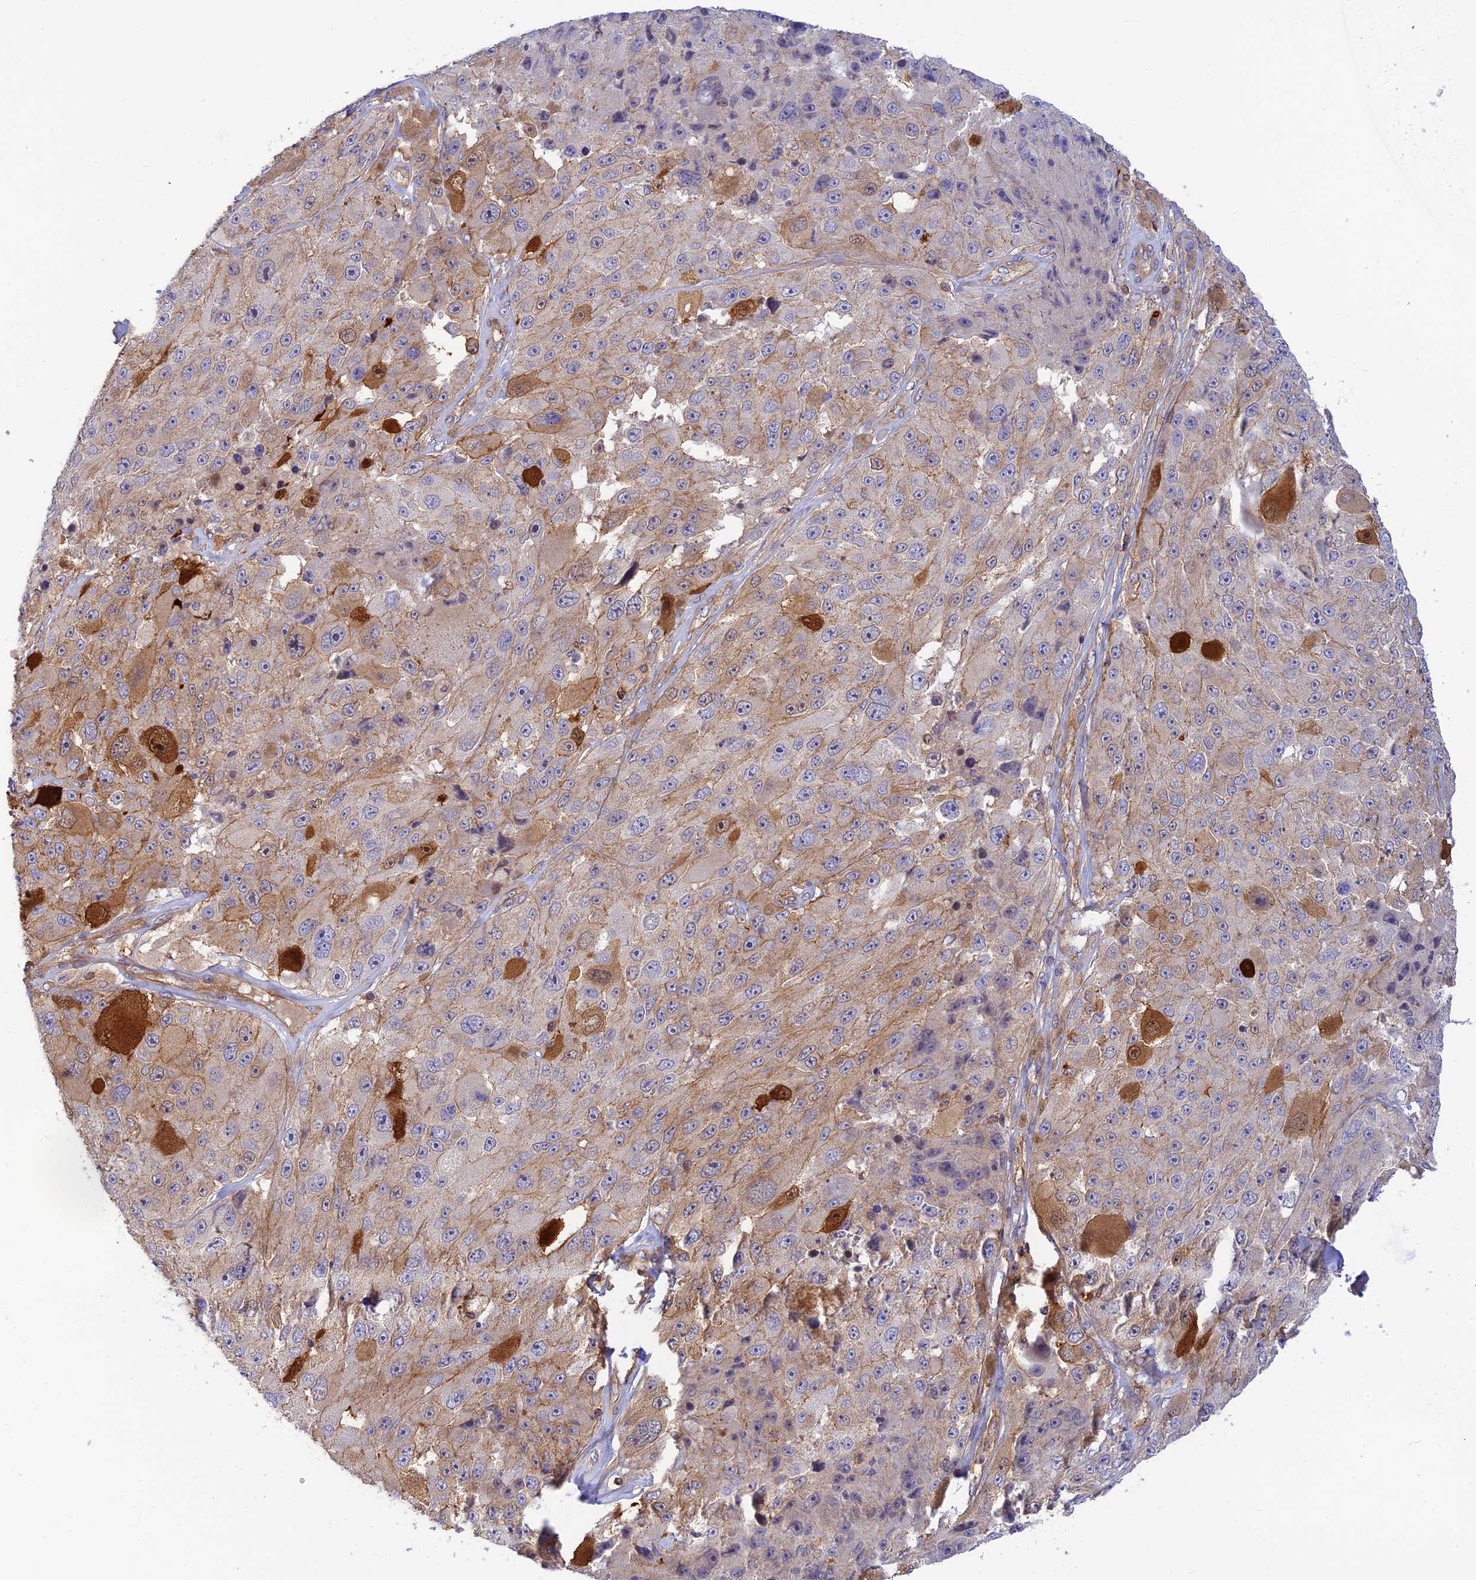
{"staining": {"intensity": "weak", "quantity": "<25%", "location": "cytoplasmic/membranous"}, "tissue": "melanoma", "cell_type": "Tumor cells", "image_type": "cancer", "snomed": [{"axis": "morphology", "description": "Malignant melanoma, Metastatic site"}, {"axis": "topography", "description": "Lymph node"}], "caption": "Melanoma was stained to show a protein in brown. There is no significant positivity in tumor cells. (Stains: DAB immunohistochemistry (IHC) with hematoxylin counter stain, Microscopy: brightfield microscopy at high magnification).", "gene": "PPP1R12C", "patient": {"sex": "male", "age": 62}}